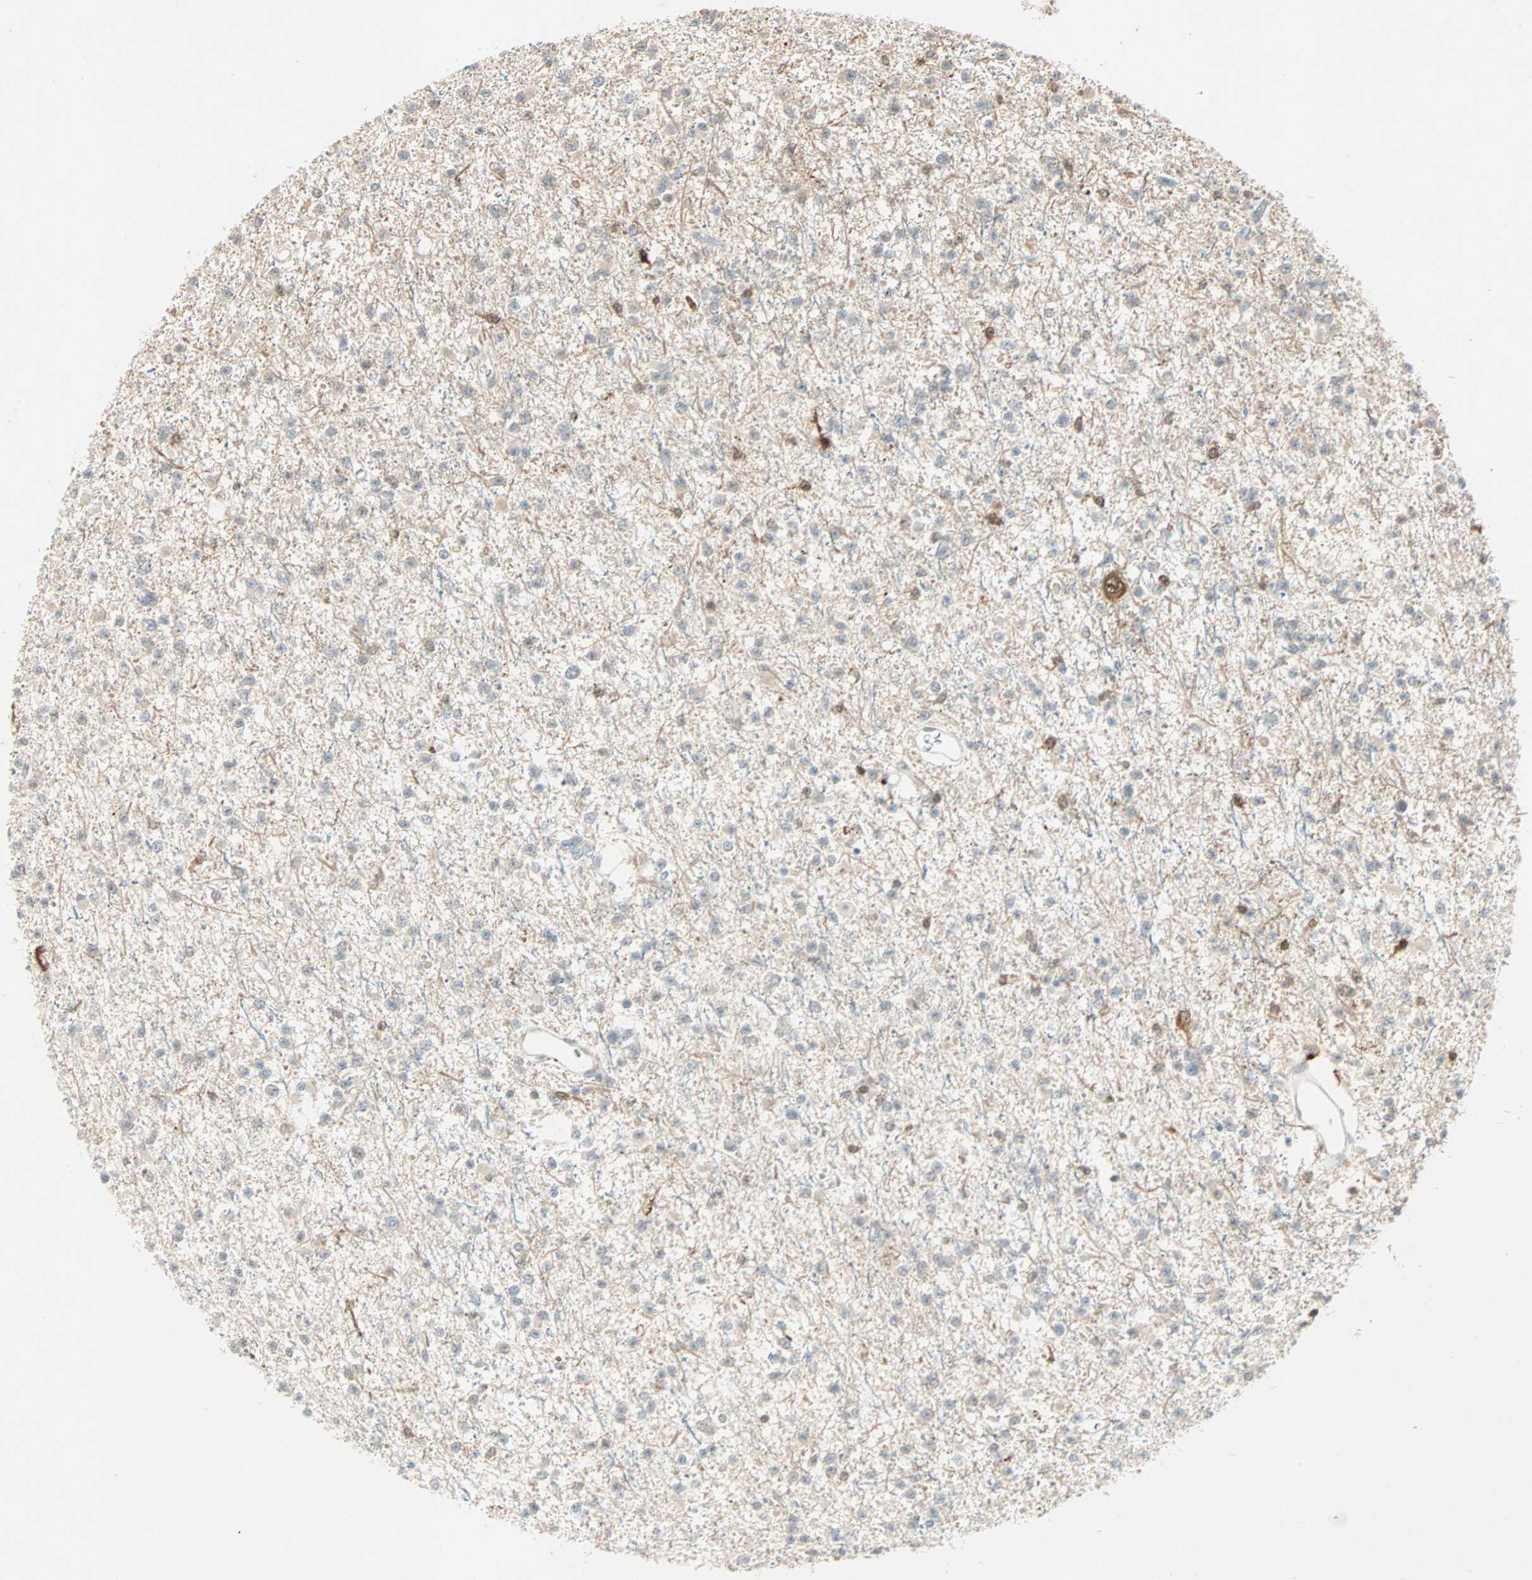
{"staining": {"intensity": "weak", "quantity": "<25%", "location": "cytoplasmic/membranous"}, "tissue": "glioma", "cell_type": "Tumor cells", "image_type": "cancer", "snomed": [{"axis": "morphology", "description": "Glioma, malignant, Low grade"}, {"axis": "topography", "description": "Brain"}], "caption": "Human malignant glioma (low-grade) stained for a protein using immunohistochemistry (IHC) displays no positivity in tumor cells.", "gene": "RTL6", "patient": {"sex": "female", "age": 22}}